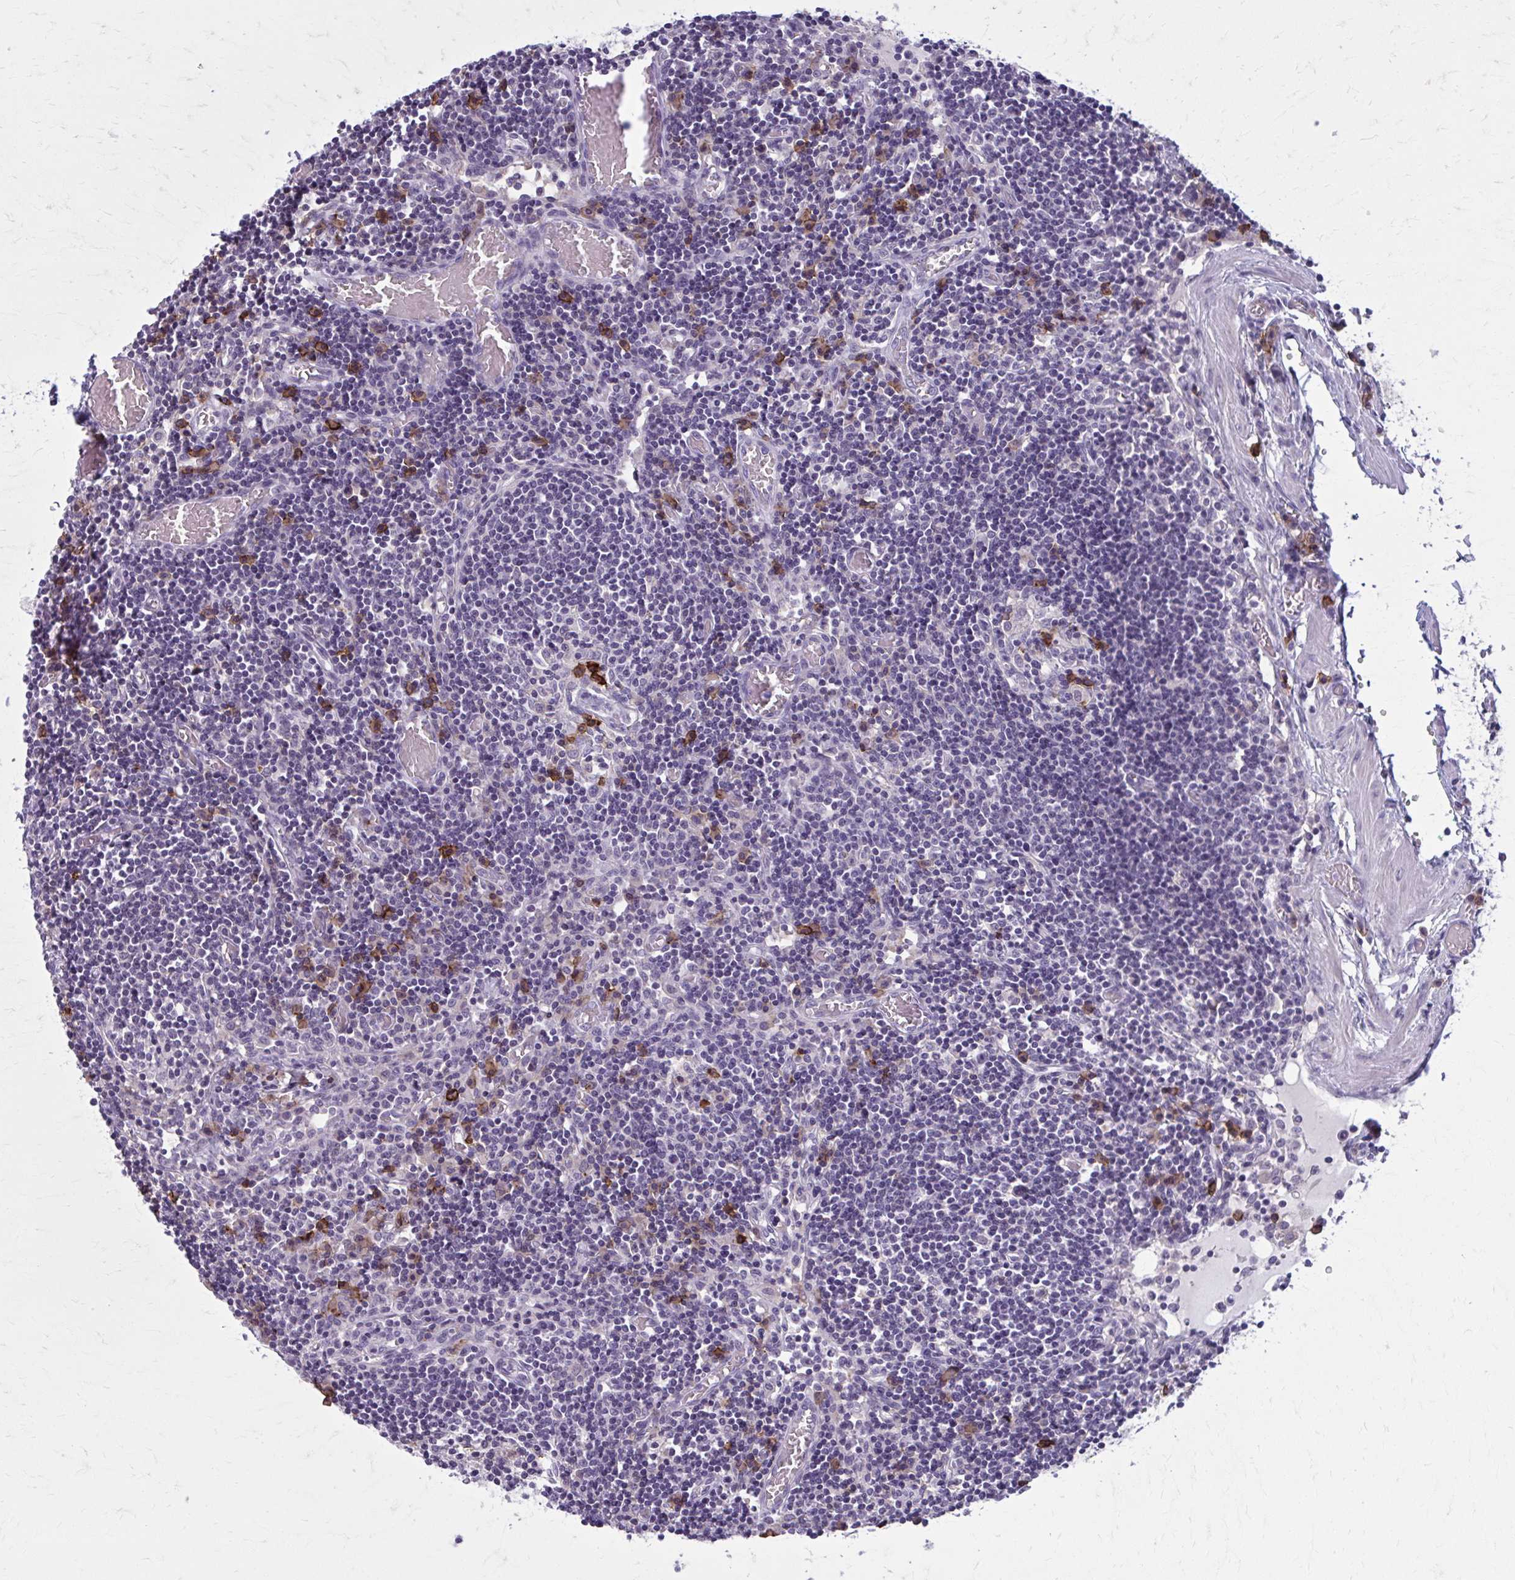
{"staining": {"intensity": "strong", "quantity": "<25%", "location": "cytoplasmic/membranous"}, "tissue": "lymph node", "cell_type": "Germinal center cells", "image_type": "normal", "snomed": [{"axis": "morphology", "description": "Normal tissue, NOS"}, {"axis": "topography", "description": "Lymph node"}], "caption": "IHC micrograph of normal human lymph node stained for a protein (brown), which demonstrates medium levels of strong cytoplasmic/membranous staining in approximately <25% of germinal center cells.", "gene": "CD38", "patient": {"sex": "male", "age": 66}}